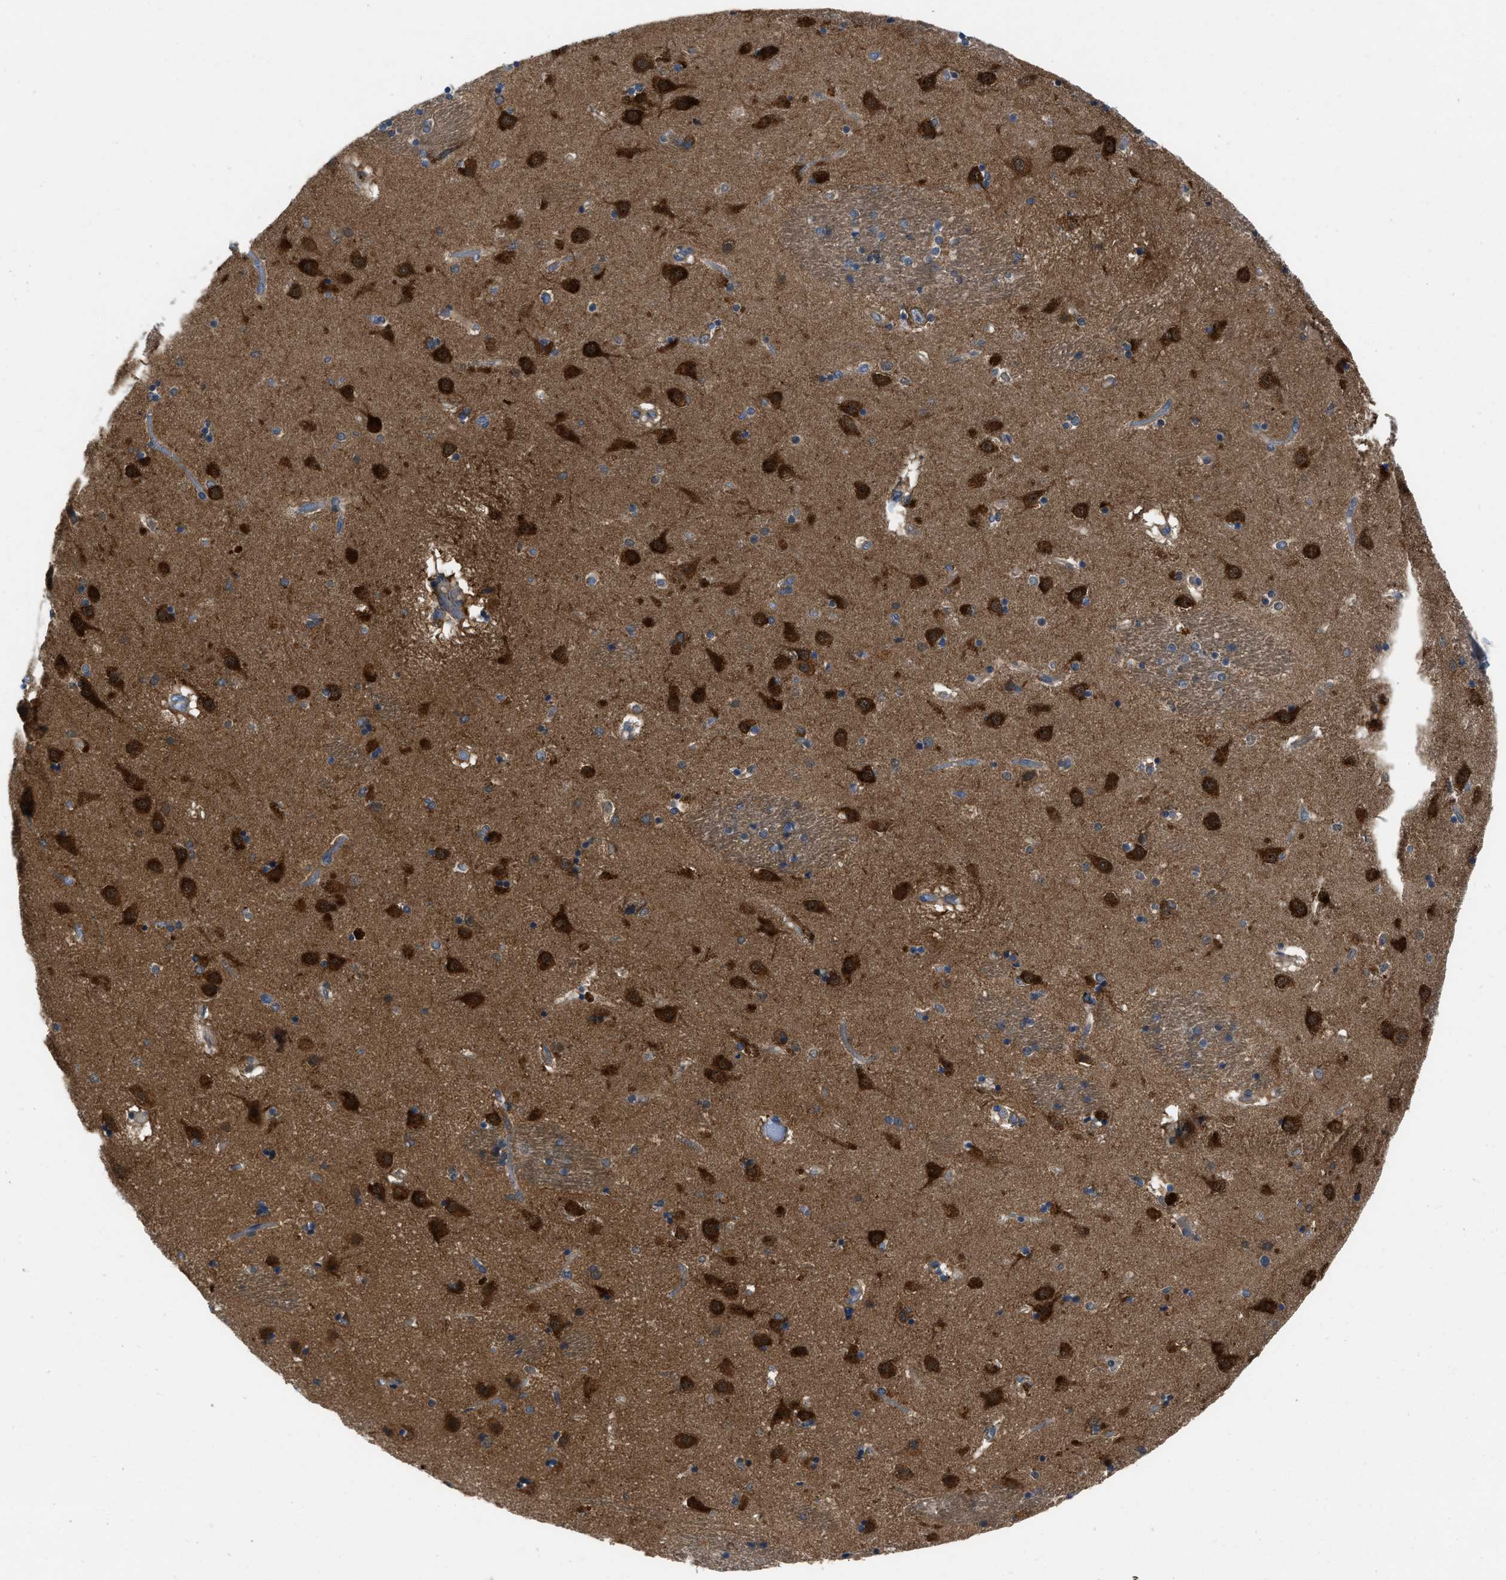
{"staining": {"intensity": "moderate", "quantity": "<25%", "location": "cytoplasmic/membranous,nuclear"}, "tissue": "caudate", "cell_type": "Glial cells", "image_type": "normal", "snomed": [{"axis": "morphology", "description": "Normal tissue, NOS"}, {"axis": "topography", "description": "Lateral ventricle wall"}], "caption": "This histopathology image demonstrates immunohistochemistry staining of unremarkable human caudate, with low moderate cytoplasmic/membranous,nuclear positivity in about <25% of glial cells.", "gene": "YARS1", "patient": {"sex": "male", "age": 70}}